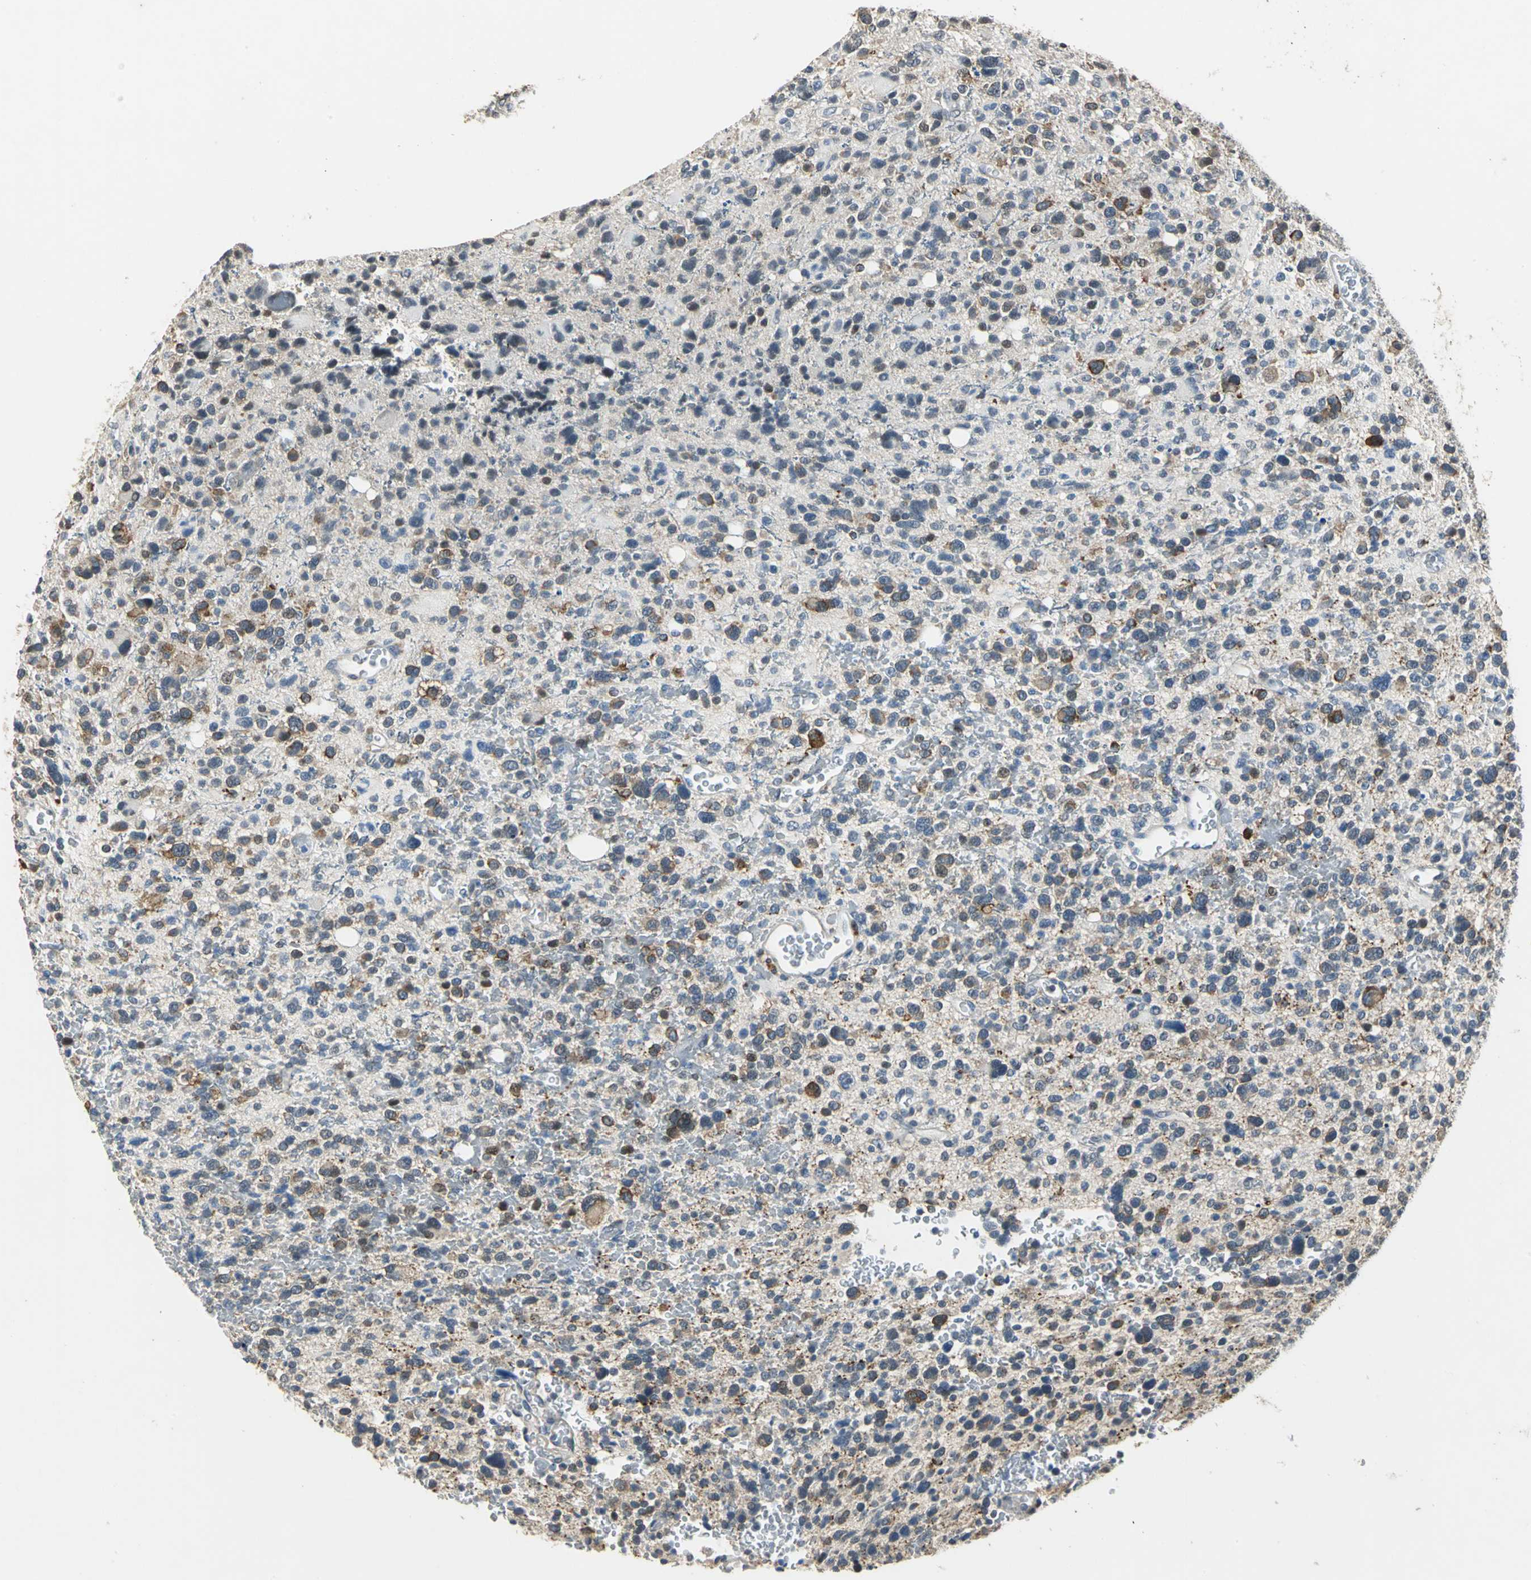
{"staining": {"intensity": "moderate", "quantity": "25%-75%", "location": "cytoplasmic/membranous"}, "tissue": "glioma", "cell_type": "Tumor cells", "image_type": "cancer", "snomed": [{"axis": "morphology", "description": "Glioma, malignant, High grade"}, {"axis": "topography", "description": "Brain"}], "caption": "Malignant high-grade glioma stained with DAB immunohistochemistry displays medium levels of moderate cytoplasmic/membranous expression in approximately 25%-75% of tumor cells. The staining was performed using DAB to visualize the protein expression in brown, while the nuclei were stained in blue with hematoxylin (Magnification: 20x).", "gene": "JADE3", "patient": {"sex": "male", "age": 48}}